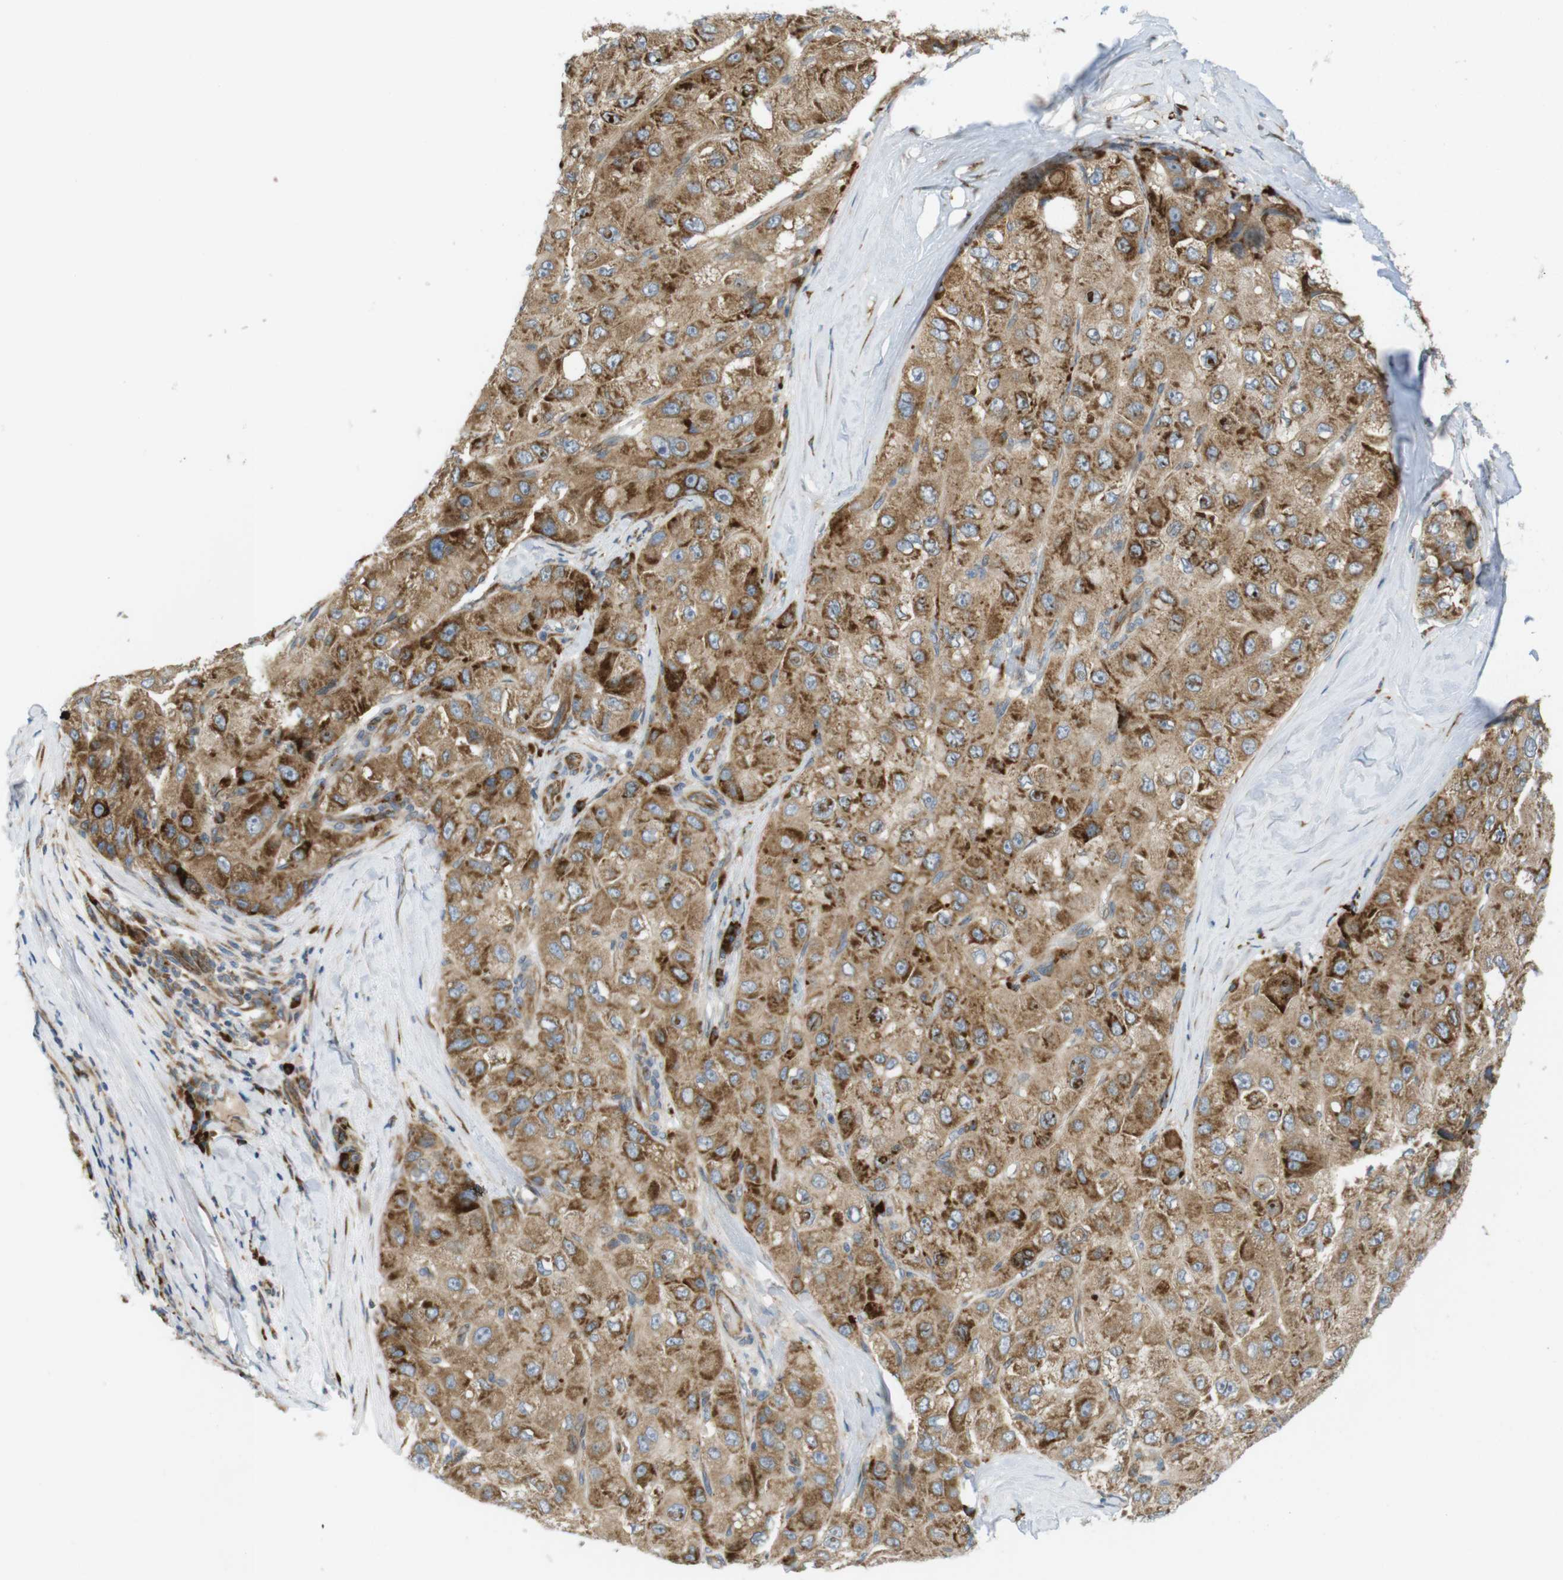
{"staining": {"intensity": "moderate", "quantity": ">75%", "location": "cytoplasmic/membranous"}, "tissue": "liver cancer", "cell_type": "Tumor cells", "image_type": "cancer", "snomed": [{"axis": "morphology", "description": "Carcinoma, Hepatocellular, NOS"}, {"axis": "topography", "description": "Liver"}], "caption": "An immunohistochemistry image of neoplastic tissue is shown. Protein staining in brown labels moderate cytoplasmic/membranous positivity in liver cancer within tumor cells.", "gene": "GJC3", "patient": {"sex": "male", "age": 80}}